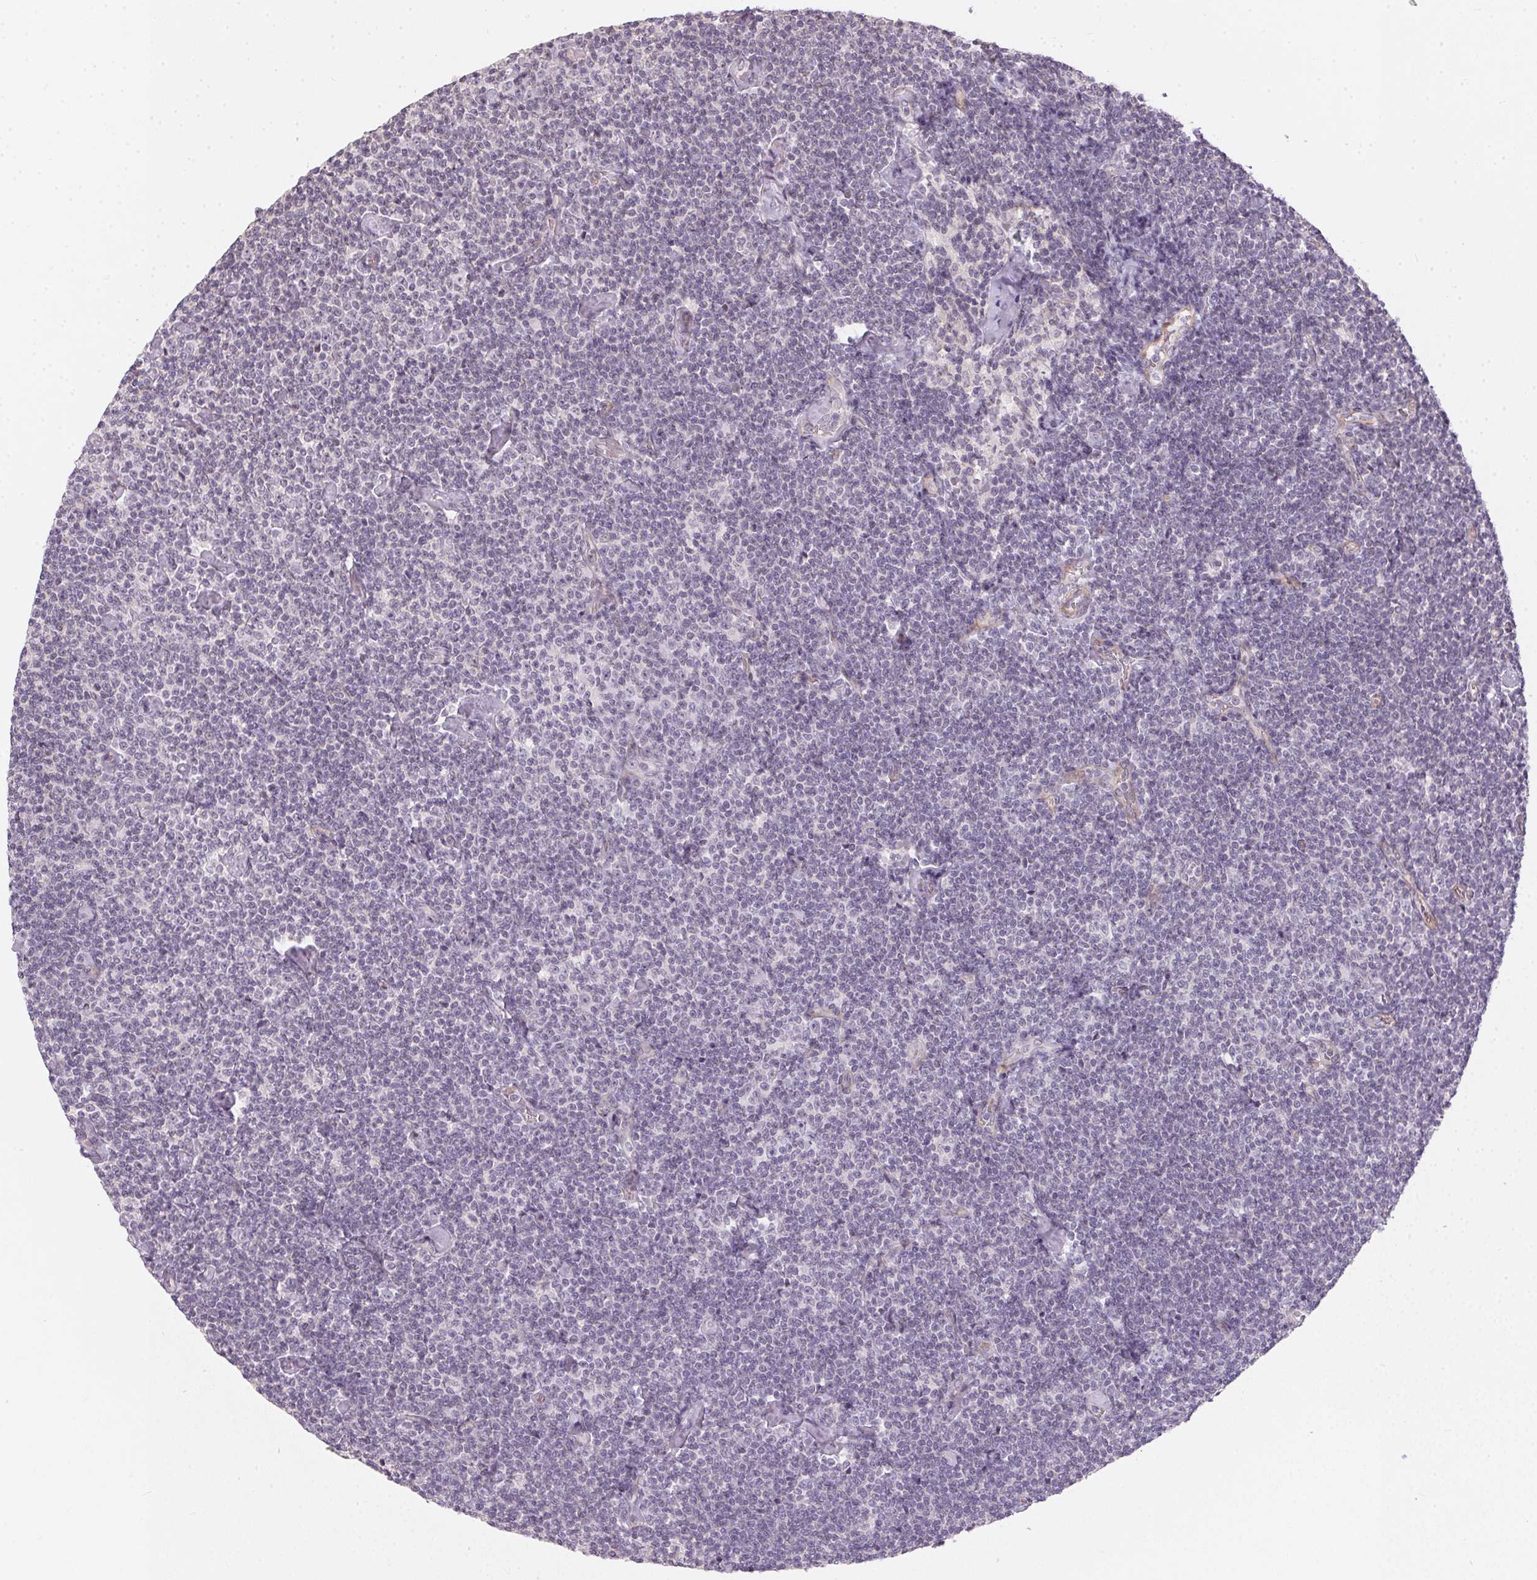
{"staining": {"intensity": "negative", "quantity": "none", "location": "none"}, "tissue": "lymphoma", "cell_type": "Tumor cells", "image_type": "cancer", "snomed": [{"axis": "morphology", "description": "Malignant lymphoma, non-Hodgkin's type, Low grade"}, {"axis": "topography", "description": "Lymph node"}], "caption": "This is an immunohistochemistry micrograph of low-grade malignant lymphoma, non-Hodgkin's type. There is no expression in tumor cells.", "gene": "GDAP1L1", "patient": {"sex": "male", "age": 81}}